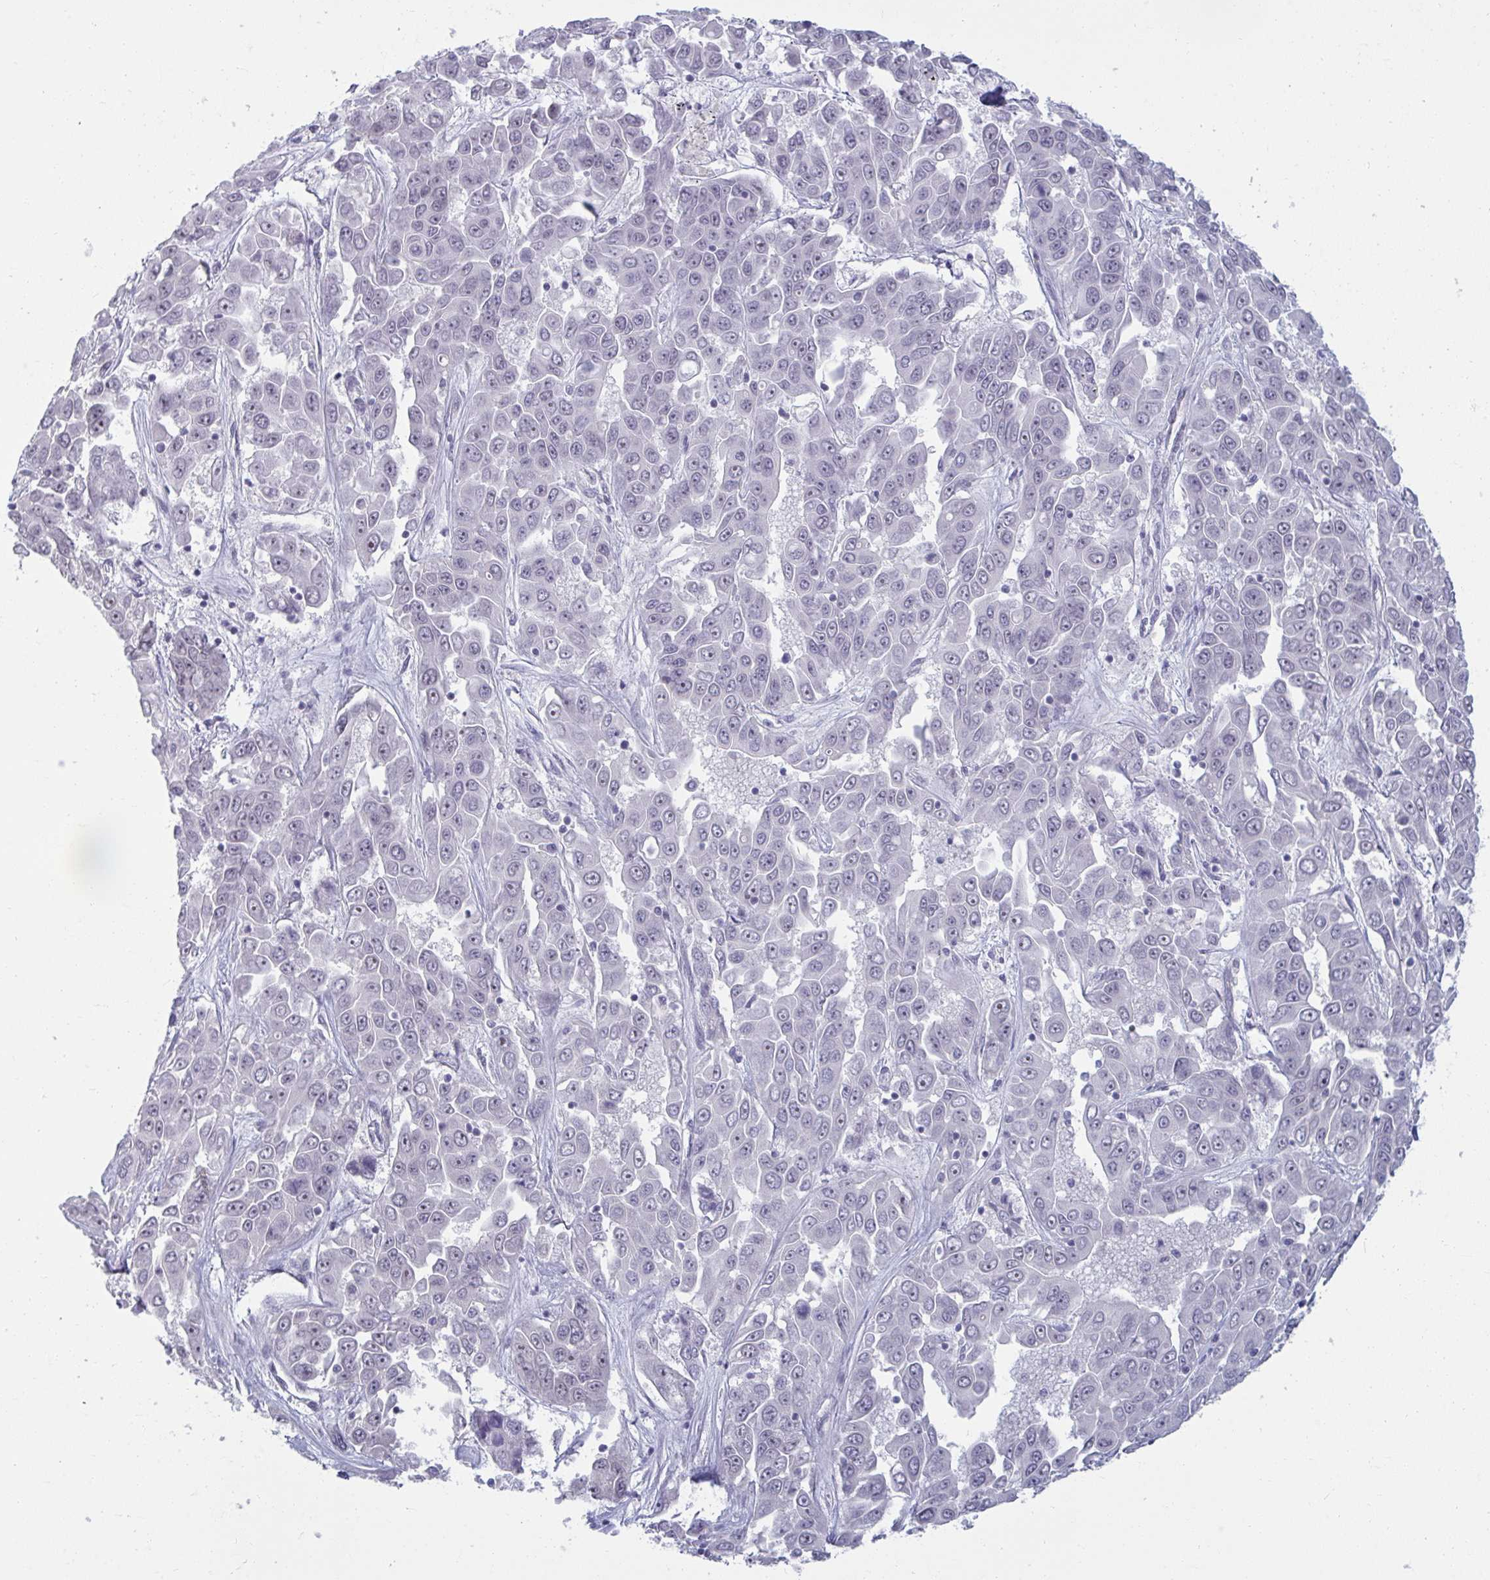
{"staining": {"intensity": "negative", "quantity": "none", "location": "none"}, "tissue": "liver cancer", "cell_type": "Tumor cells", "image_type": "cancer", "snomed": [{"axis": "morphology", "description": "Cholangiocarcinoma"}, {"axis": "topography", "description": "Liver"}], "caption": "The immunohistochemistry histopathology image has no significant positivity in tumor cells of liver cholangiocarcinoma tissue.", "gene": "RNASEH1", "patient": {"sex": "female", "age": 52}}